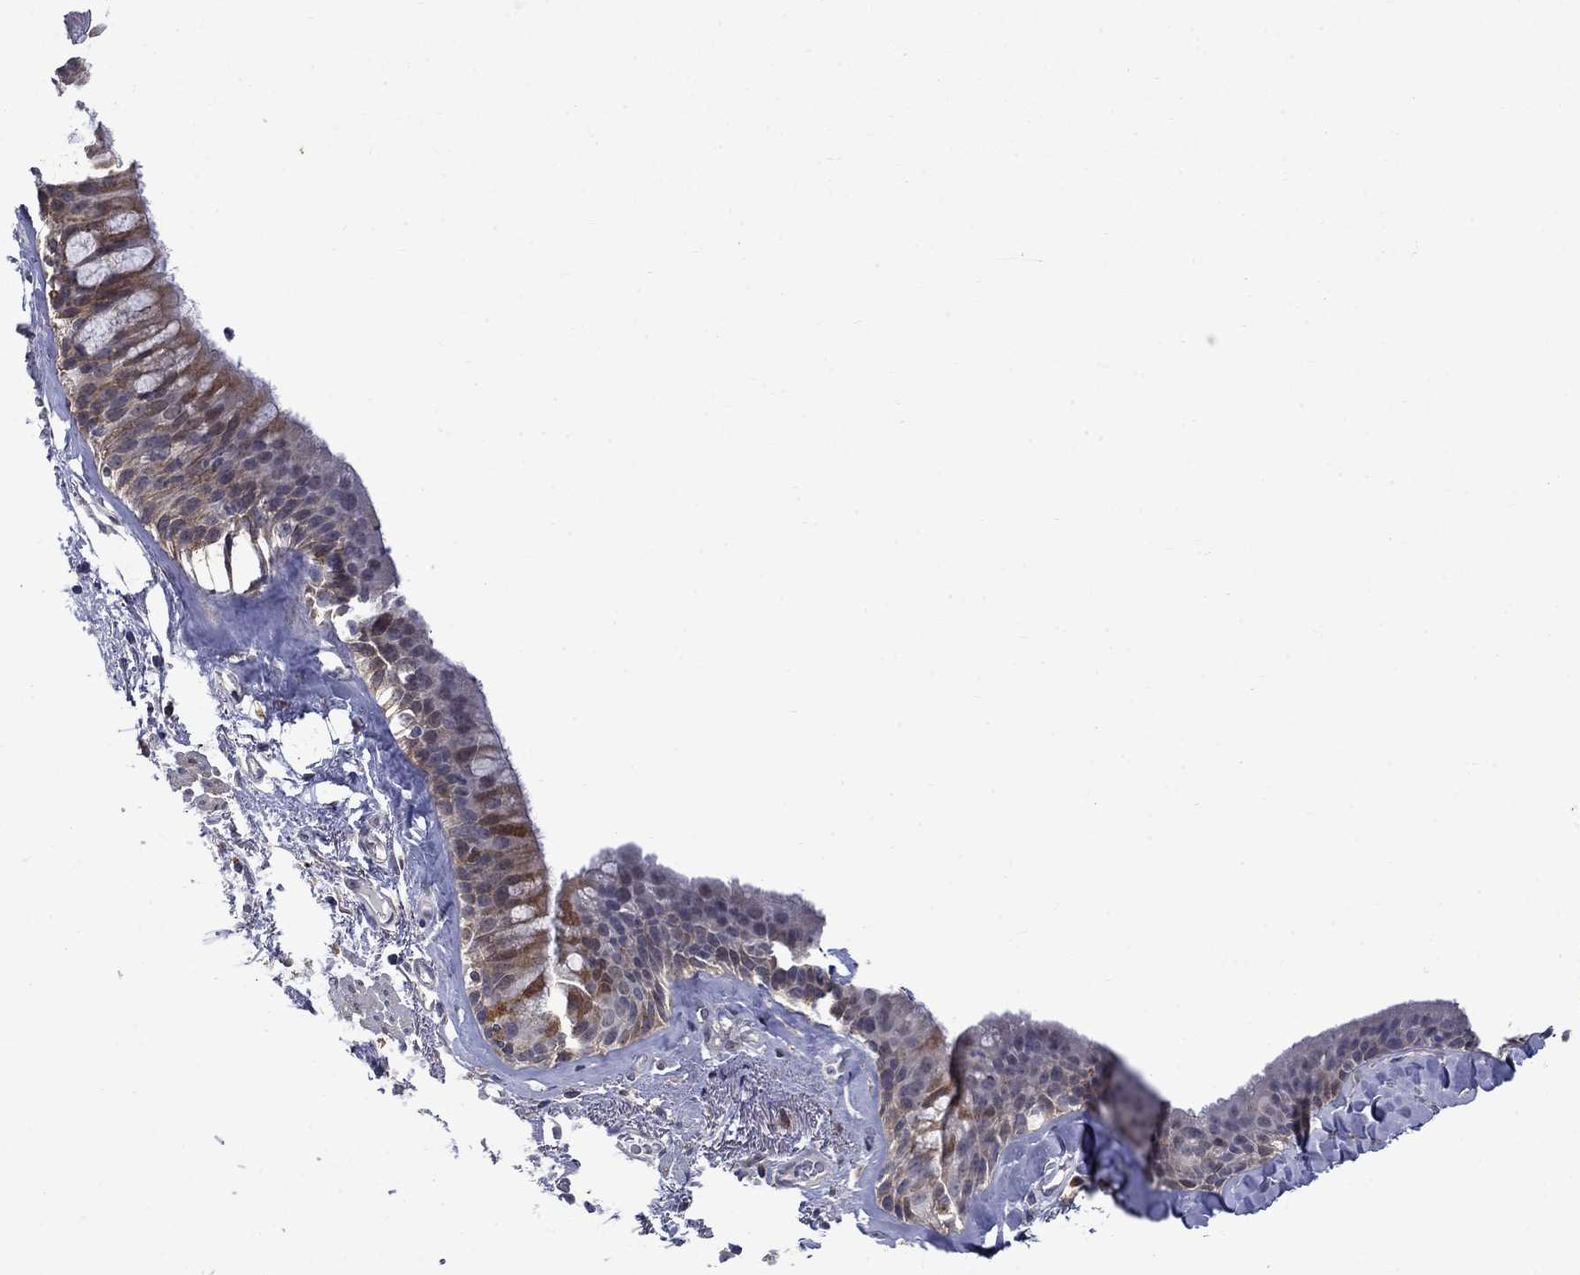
{"staining": {"intensity": "moderate", "quantity": ">75%", "location": "cytoplasmic/membranous"}, "tissue": "bronchus", "cell_type": "Respiratory epithelial cells", "image_type": "normal", "snomed": [{"axis": "morphology", "description": "Normal tissue, NOS"}, {"axis": "topography", "description": "Bronchus"}, {"axis": "topography", "description": "Lung"}], "caption": "Brown immunohistochemical staining in normal human bronchus displays moderate cytoplasmic/membranous expression in about >75% of respiratory epithelial cells.", "gene": "PCBP2", "patient": {"sex": "female", "age": 57}}